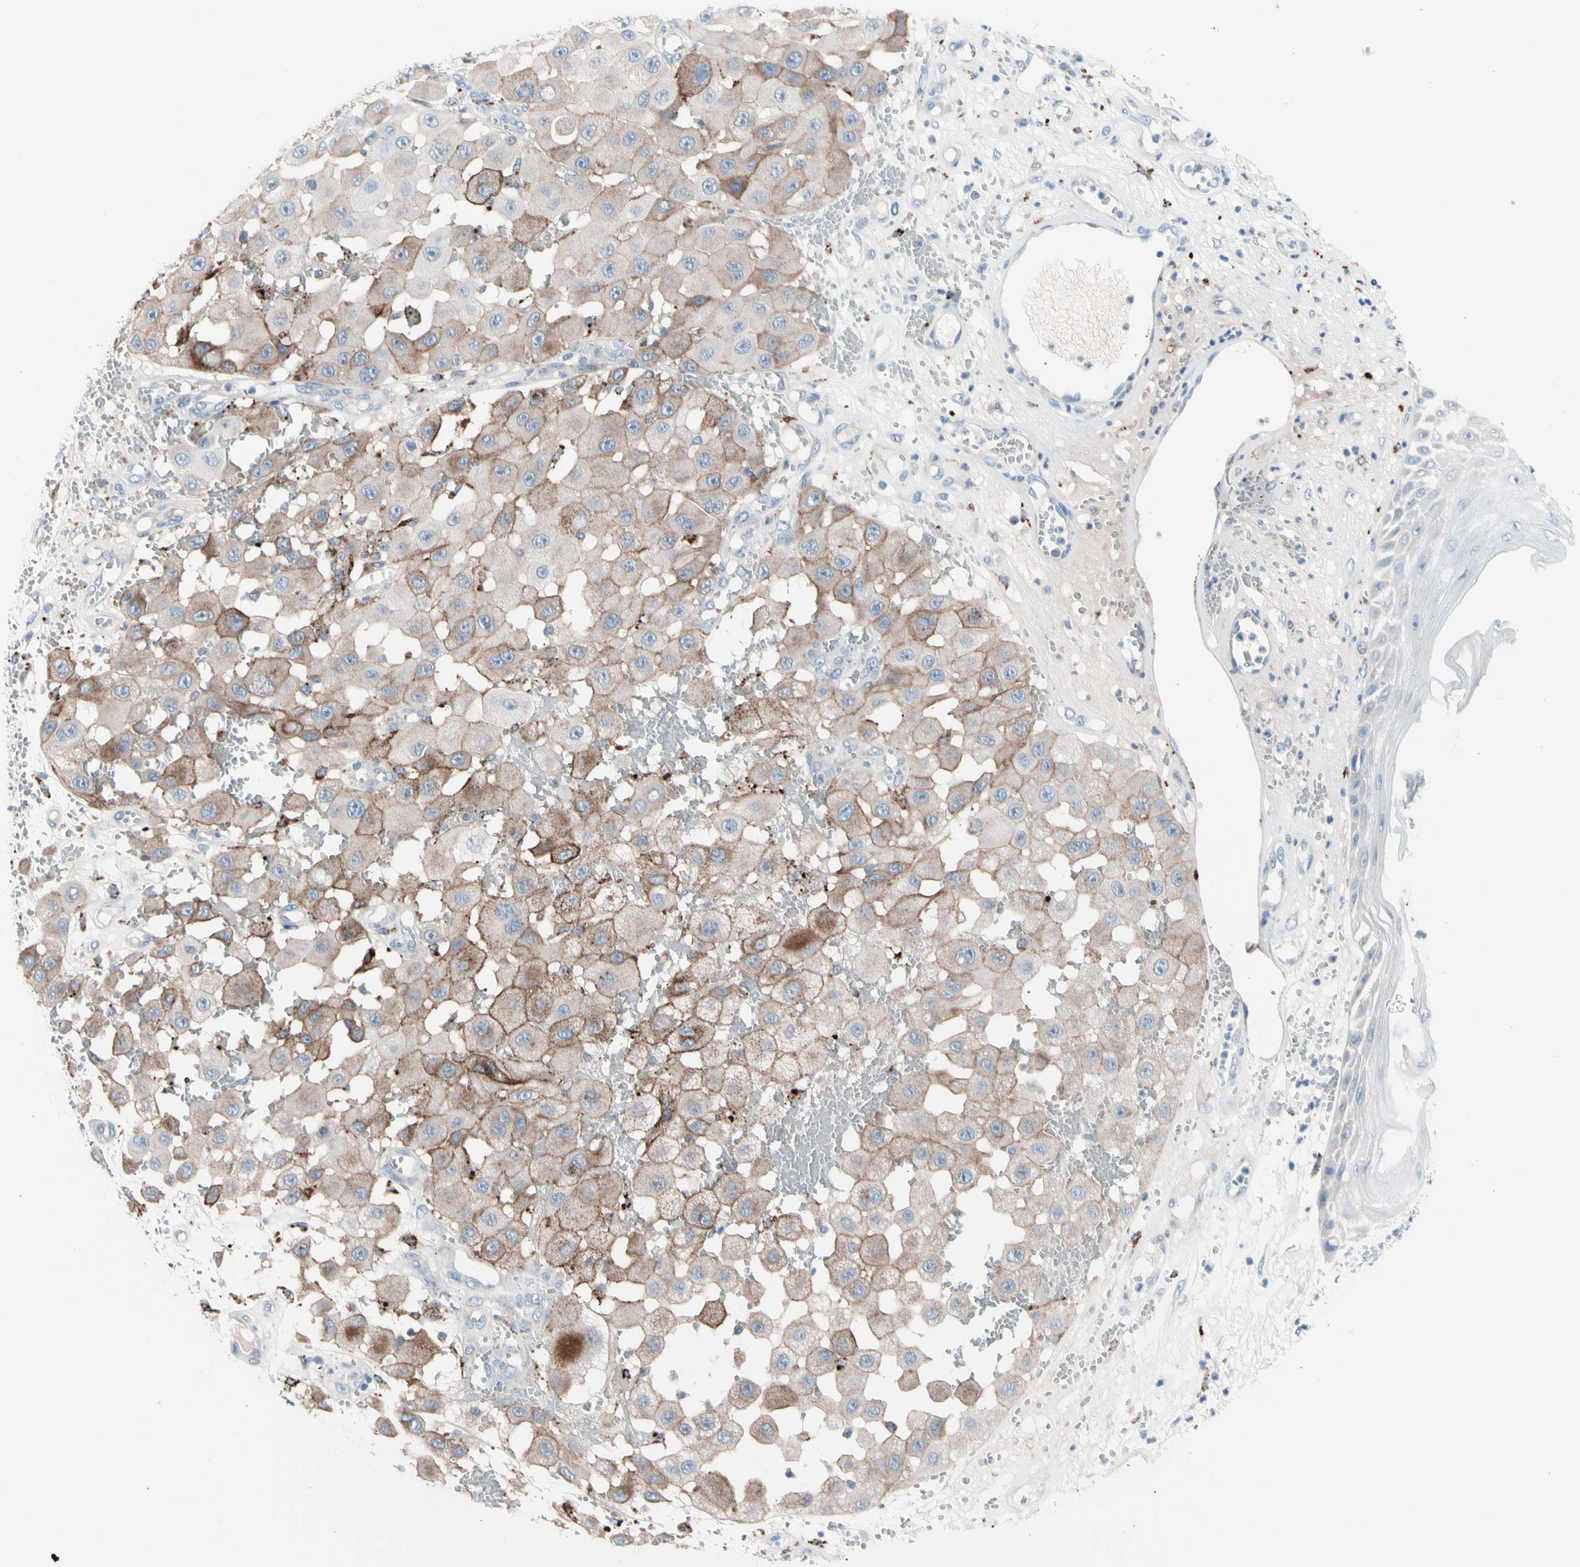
{"staining": {"intensity": "moderate", "quantity": "25%-75%", "location": "cytoplasmic/membranous"}, "tissue": "melanoma", "cell_type": "Tumor cells", "image_type": "cancer", "snomed": [{"axis": "morphology", "description": "Malignant melanoma, NOS"}, {"axis": "topography", "description": "Skin"}], "caption": "Tumor cells reveal medium levels of moderate cytoplasmic/membranous positivity in about 25%-75% of cells in human malignant melanoma.", "gene": "CASQ1", "patient": {"sex": "female", "age": 81}}